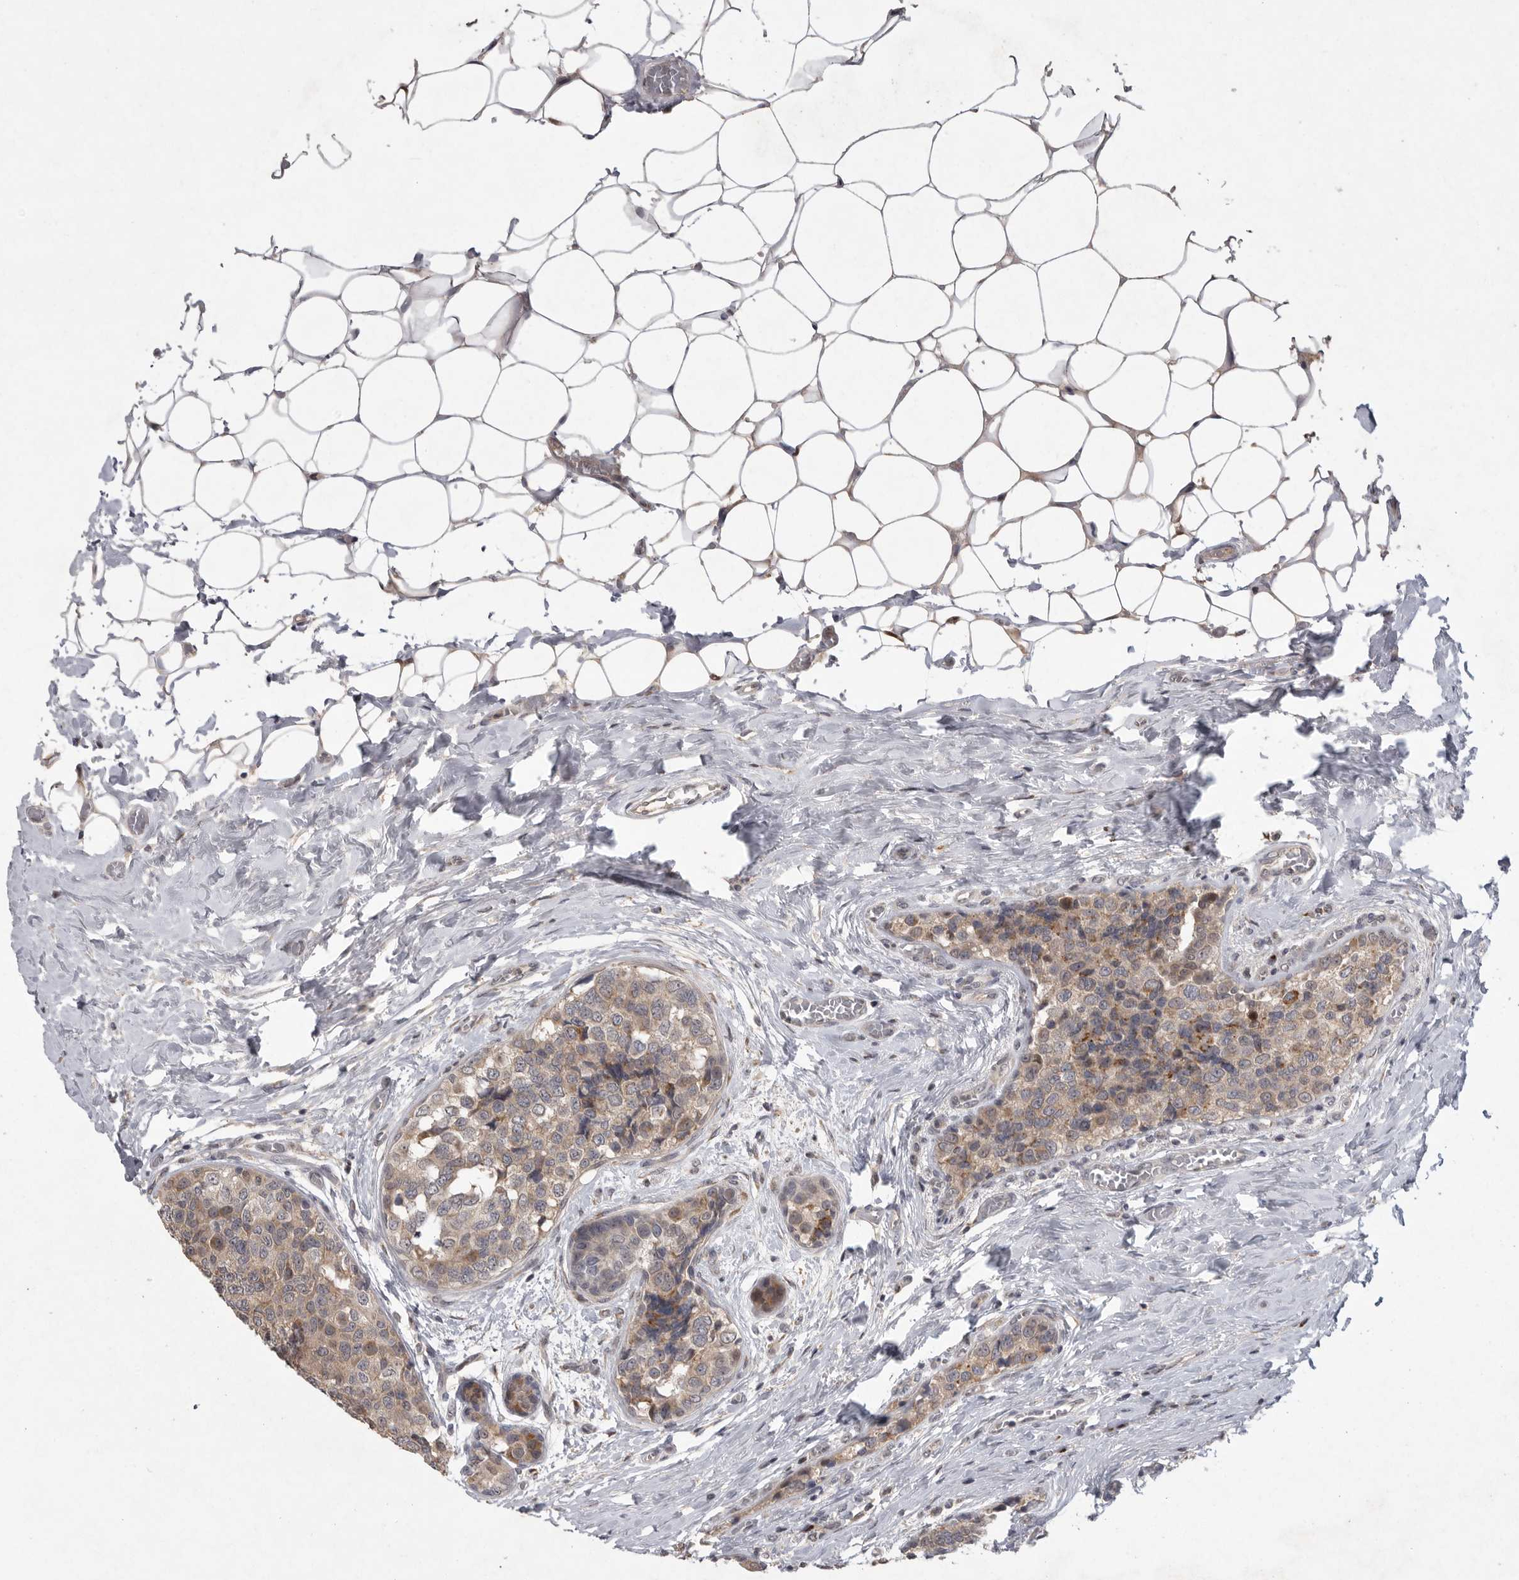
{"staining": {"intensity": "weak", "quantity": ">75%", "location": "cytoplasmic/membranous"}, "tissue": "breast cancer", "cell_type": "Tumor cells", "image_type": "cancer", "snomed": [{"axis": "morphology", "description": "Normal tissue, NOS"}, {"axis": "morphology", "description": "Duct carcinoma"}, {"axis": "topography", "description": "Breast"}], "caption": "Immunohistochemistry (IHC) image of neoplastic tissue: human intraductal carcinoma (breast) stained using immunohistochemistry demonstrates low levels of weak protein expression localized specifically in the cytoplasmic/membranous of tumor cells, appearing as a cytoplasmic/membranous brown color.", "gene": "MAN2A1", "patient": {"sex": "female", "age": 43}}